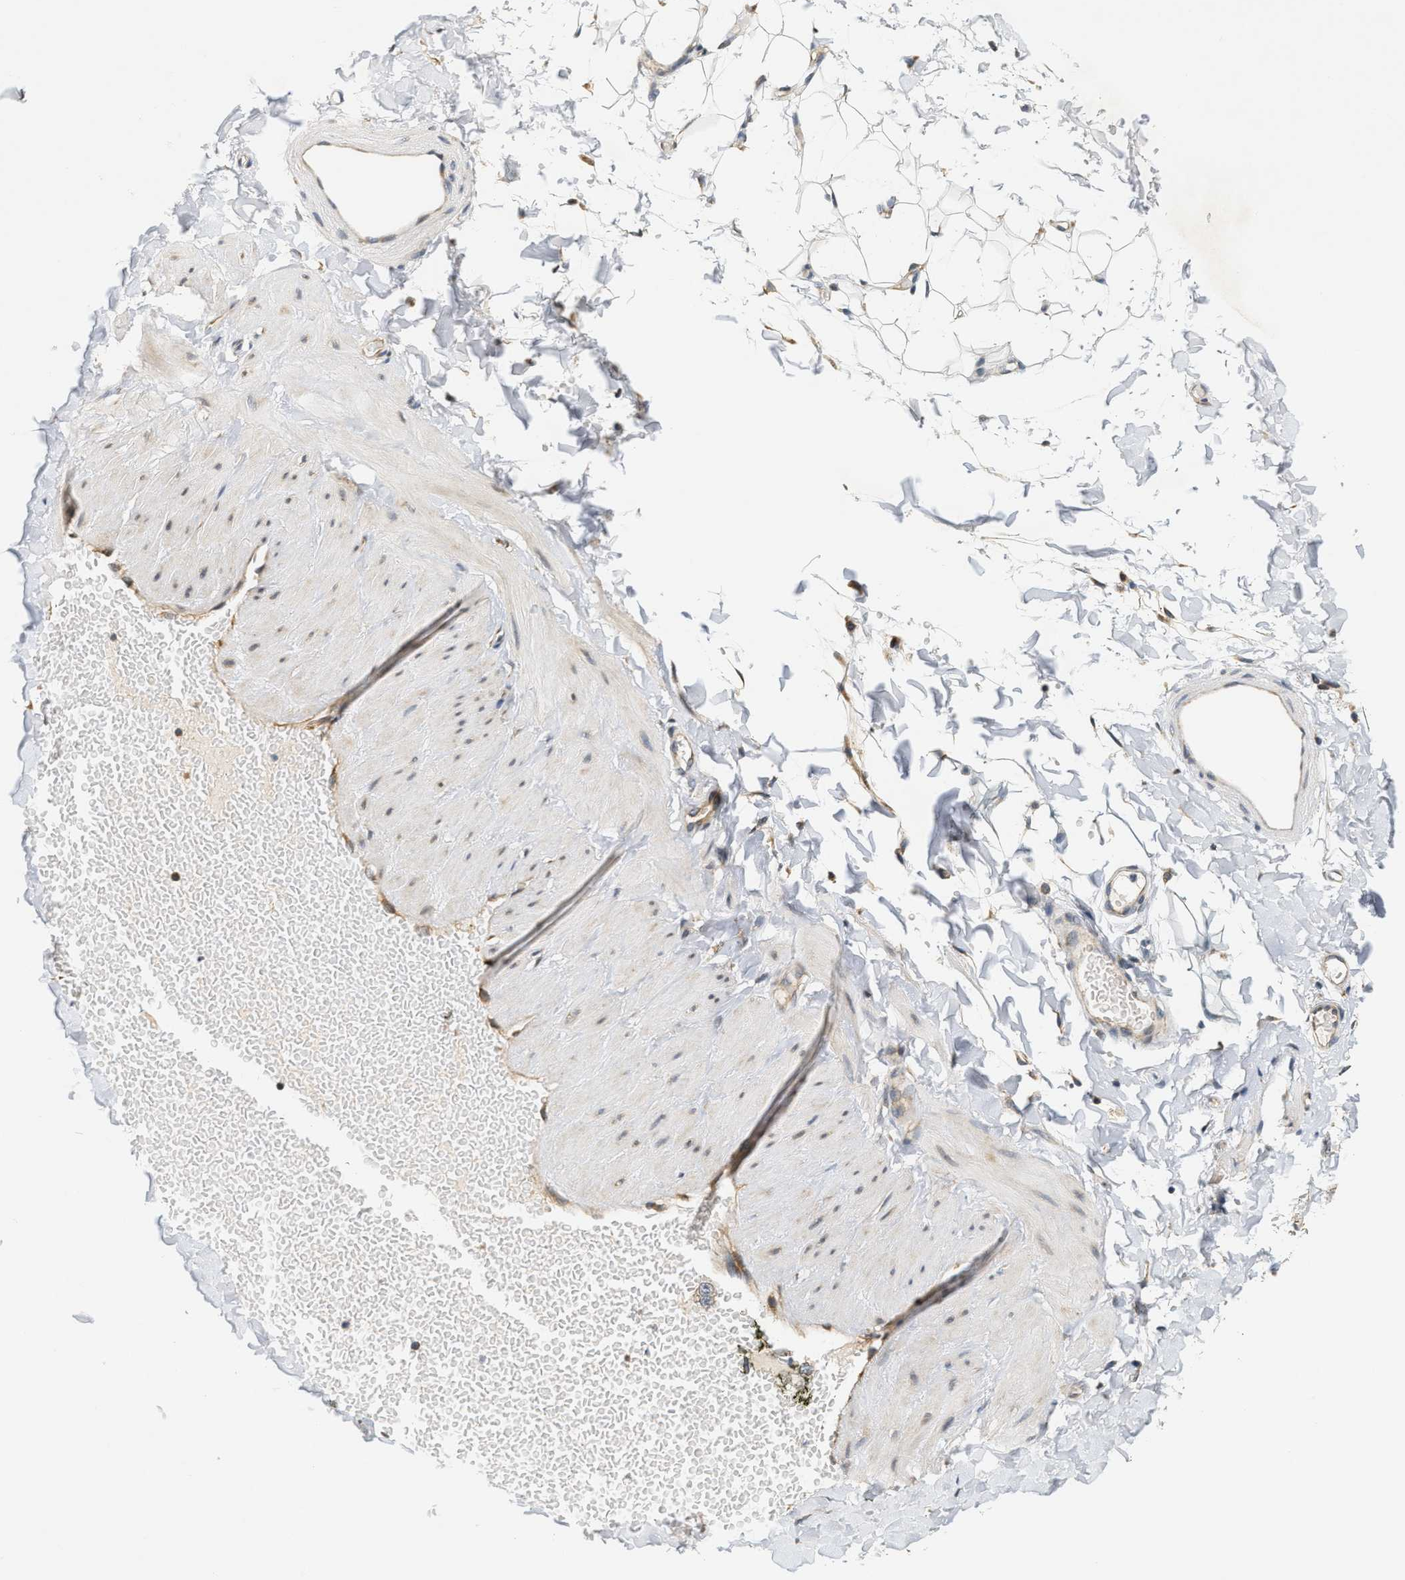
{"staining": {"intensity": "weak", "quantity": ">75%", "location": "cytoplasmic/membranous"}, "tissue": "adipose tissue", "cell_type": "Adipocytes", "image_type": "normal", "snomed": [{"axis": "morphology", "description": "Normal tissue, NOS"}, {"axis": "topography", "description": "Adipose tissue"}, {"axis": "topography", "description": "Vascular tissue"}, {"axis": "topography", "description": "Peripheral nerve tissue"}], "caption": "This image demonstrates unremarkable adipose tissue stained with immunohistochemistry (IHC) to label a protein in brown. The cytoplasmic/membranous of adipocytes show weak positivity for the protein. Nuclei are counter-stained blue.", "gene": "GIGYF1", "patient": {"sex": "male", "age": 25}}